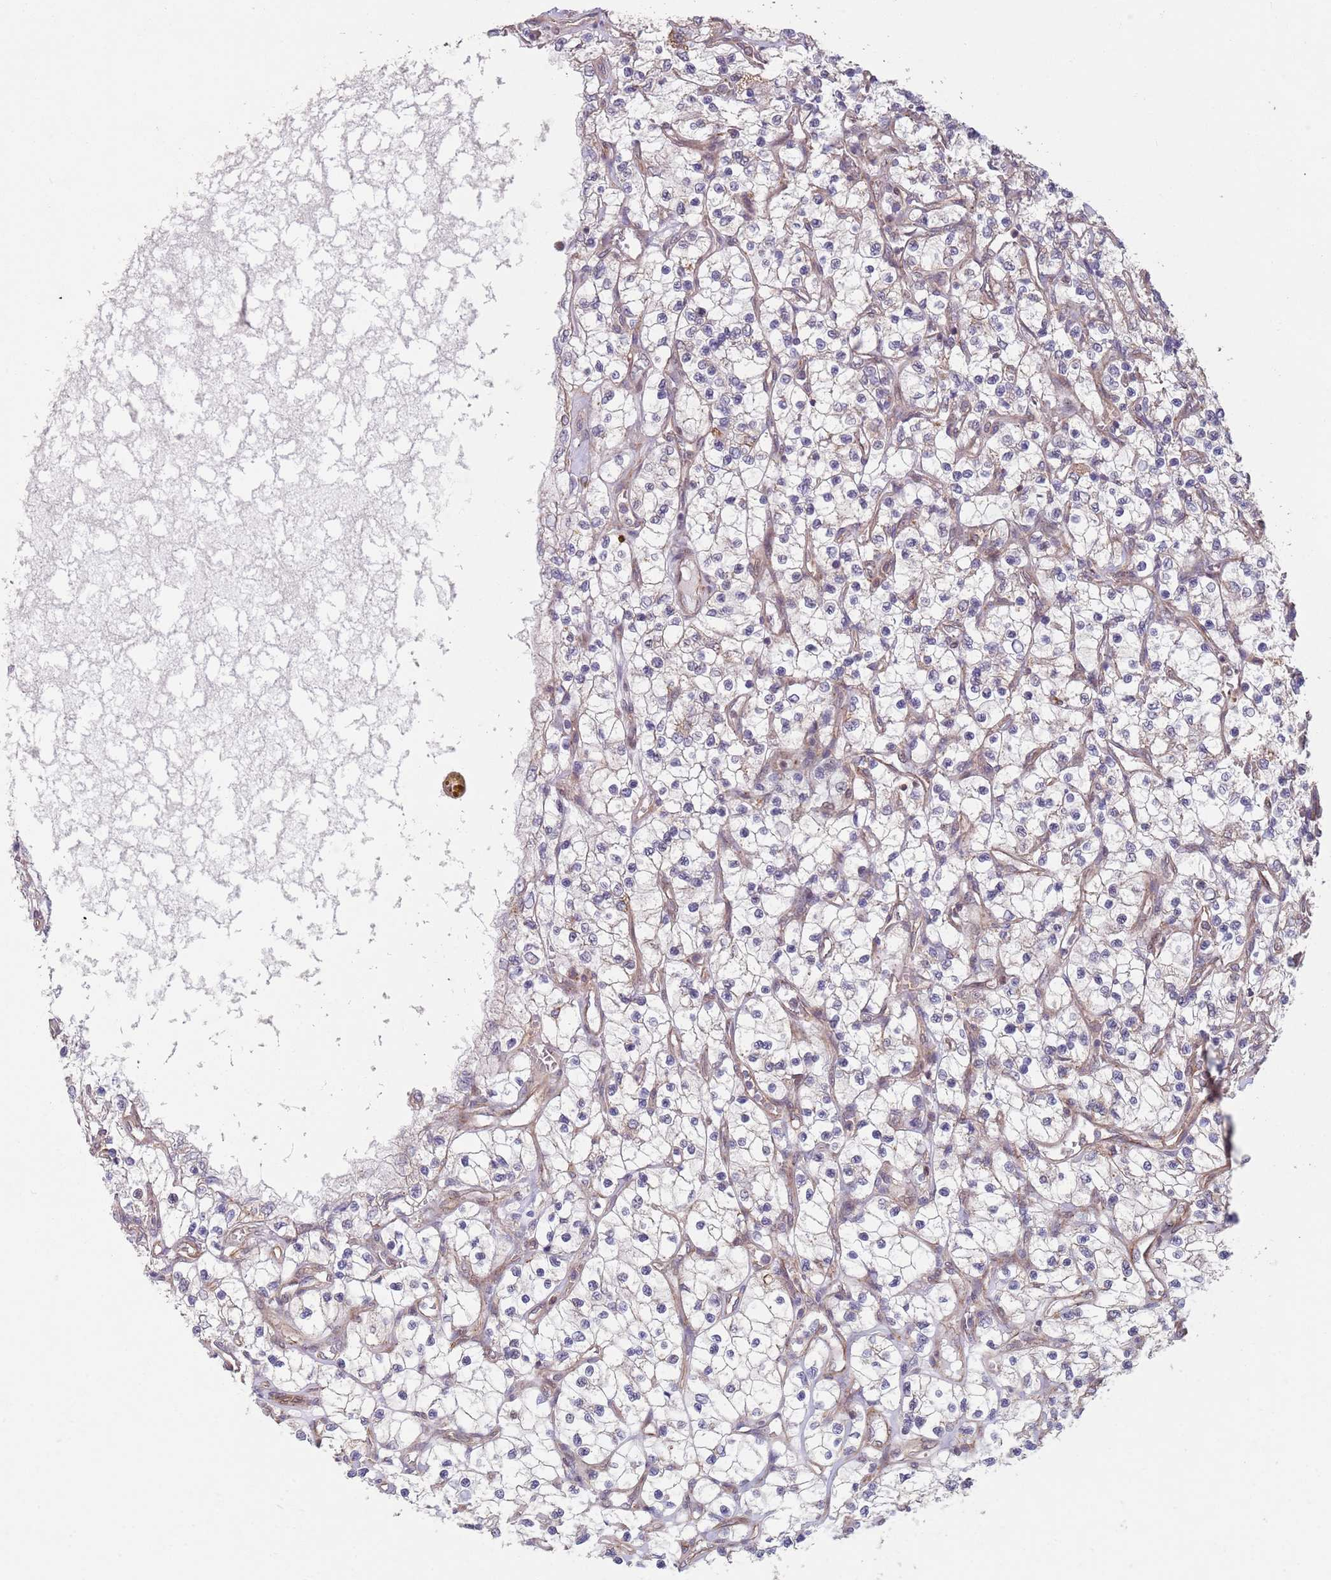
{"staining": {"intensity": "negative", "quantity": "none", "location": "none"}, "tissue": "renal cancer", "cell_type": "Tumor cells", "image_type": "cancer", "snomed": [{"axis": "morphology", "description": "Adenocarcinoma, NOS"}, {"axis": "topography", "description": "Kidney"}], "caption": "This is an IHC histopathology image of human adenocarcinoma (renal). There is no expression in tumor cells.", "gene": "CHD9", "patient": {"sex": "female", "age": 69}}